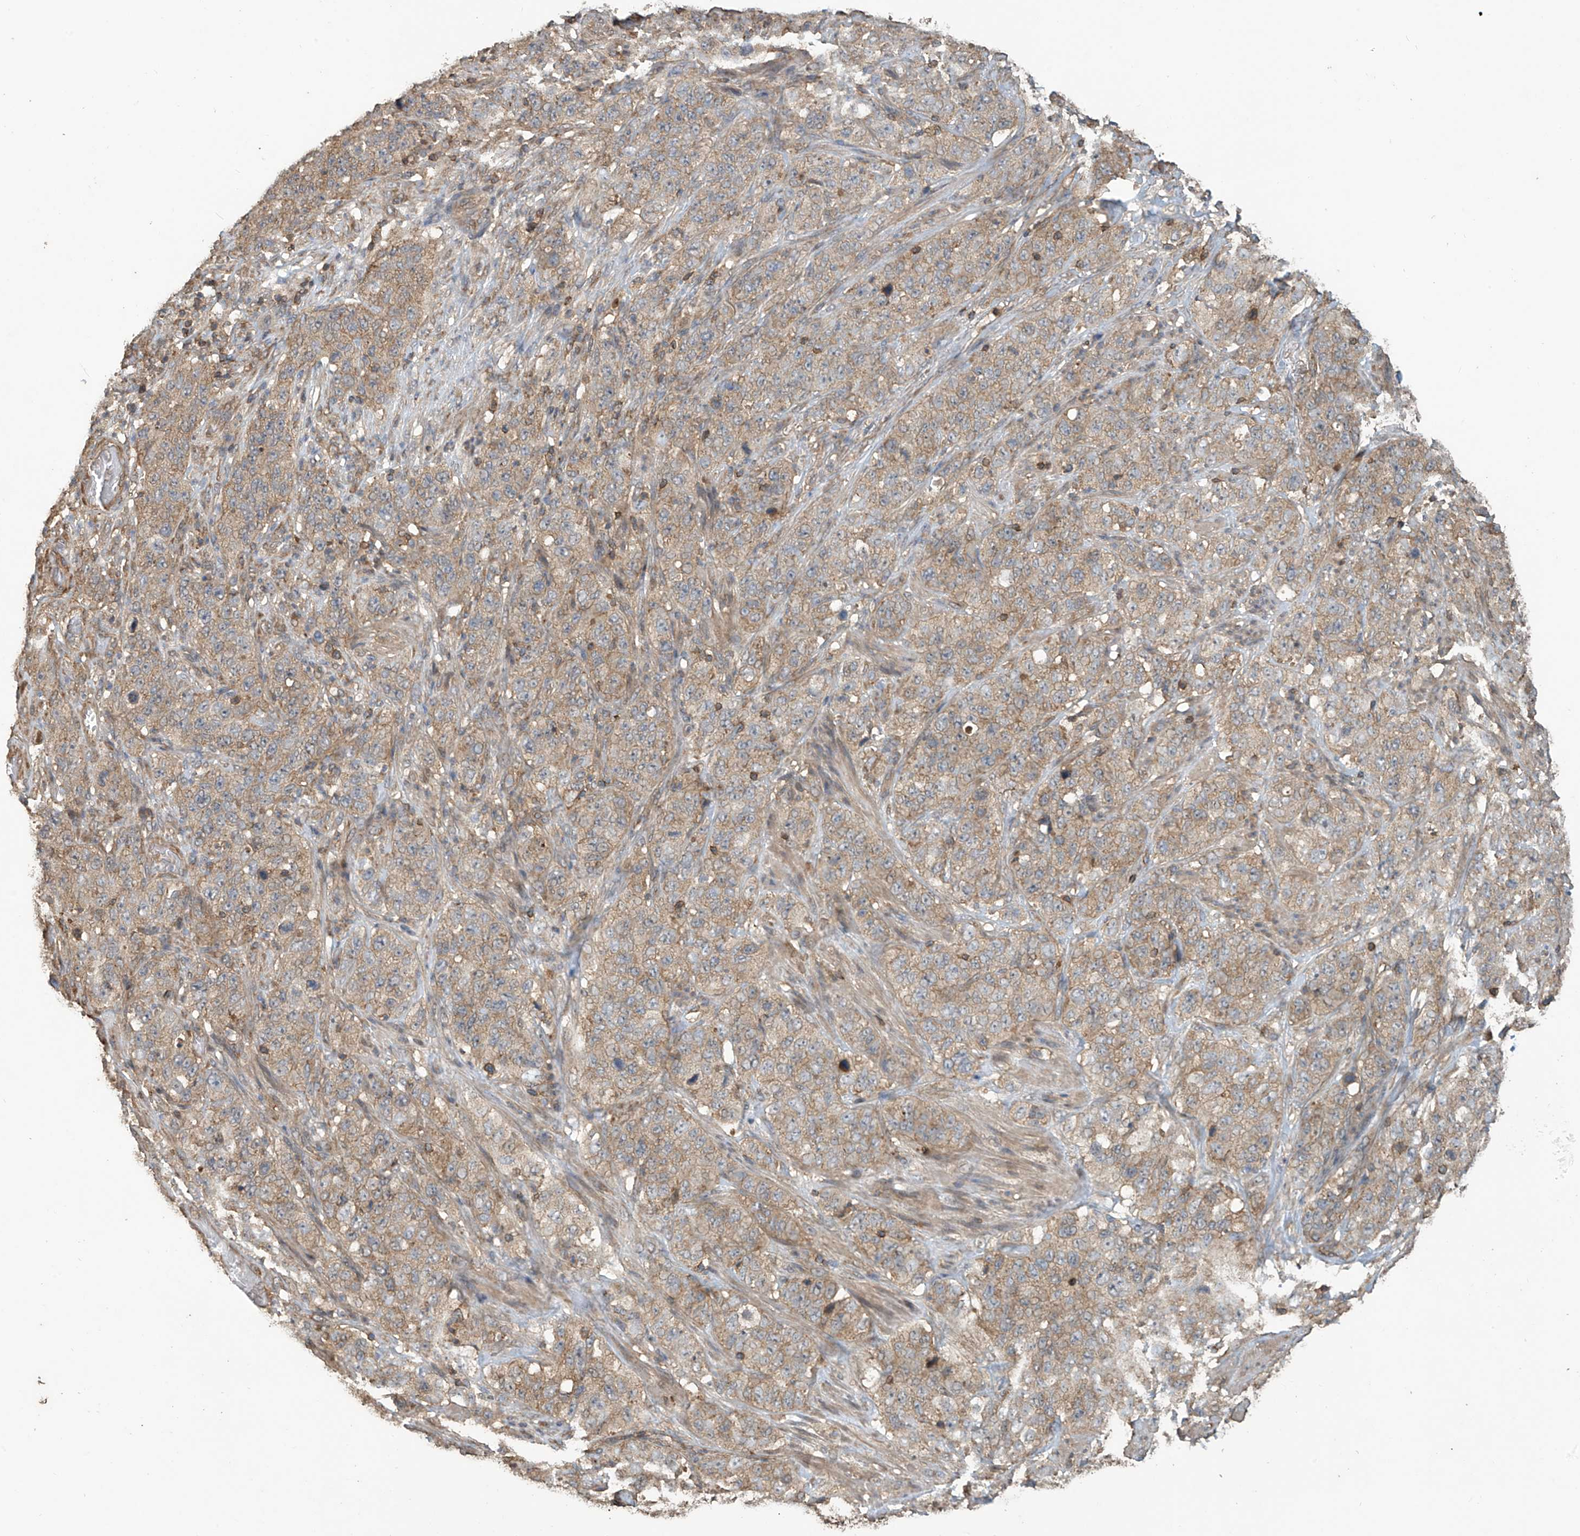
{"staining": {"intensity": "weak", "quantity": ">75%", "location": "cytoplasmic/membranous"}, "tissue": "stomach cancer", "cell_type": "Tumor cells", "image_type": "cancer", "snomed": [{"axis": "morphology", "description": "Adenocarcinoma, NOS"}, {"axis": "topography", "description": "Stomach"}], "caption": "Brown immunohistochemical staining in stomach cancer displays weak cytoplasmic/membranous staining in approximately >75% of tumor cells. The protein of interest is shown in brown color, while the nuclei are stained blue.", "gene": "COX10", "patient": {"sex": "male", "age": 48}}